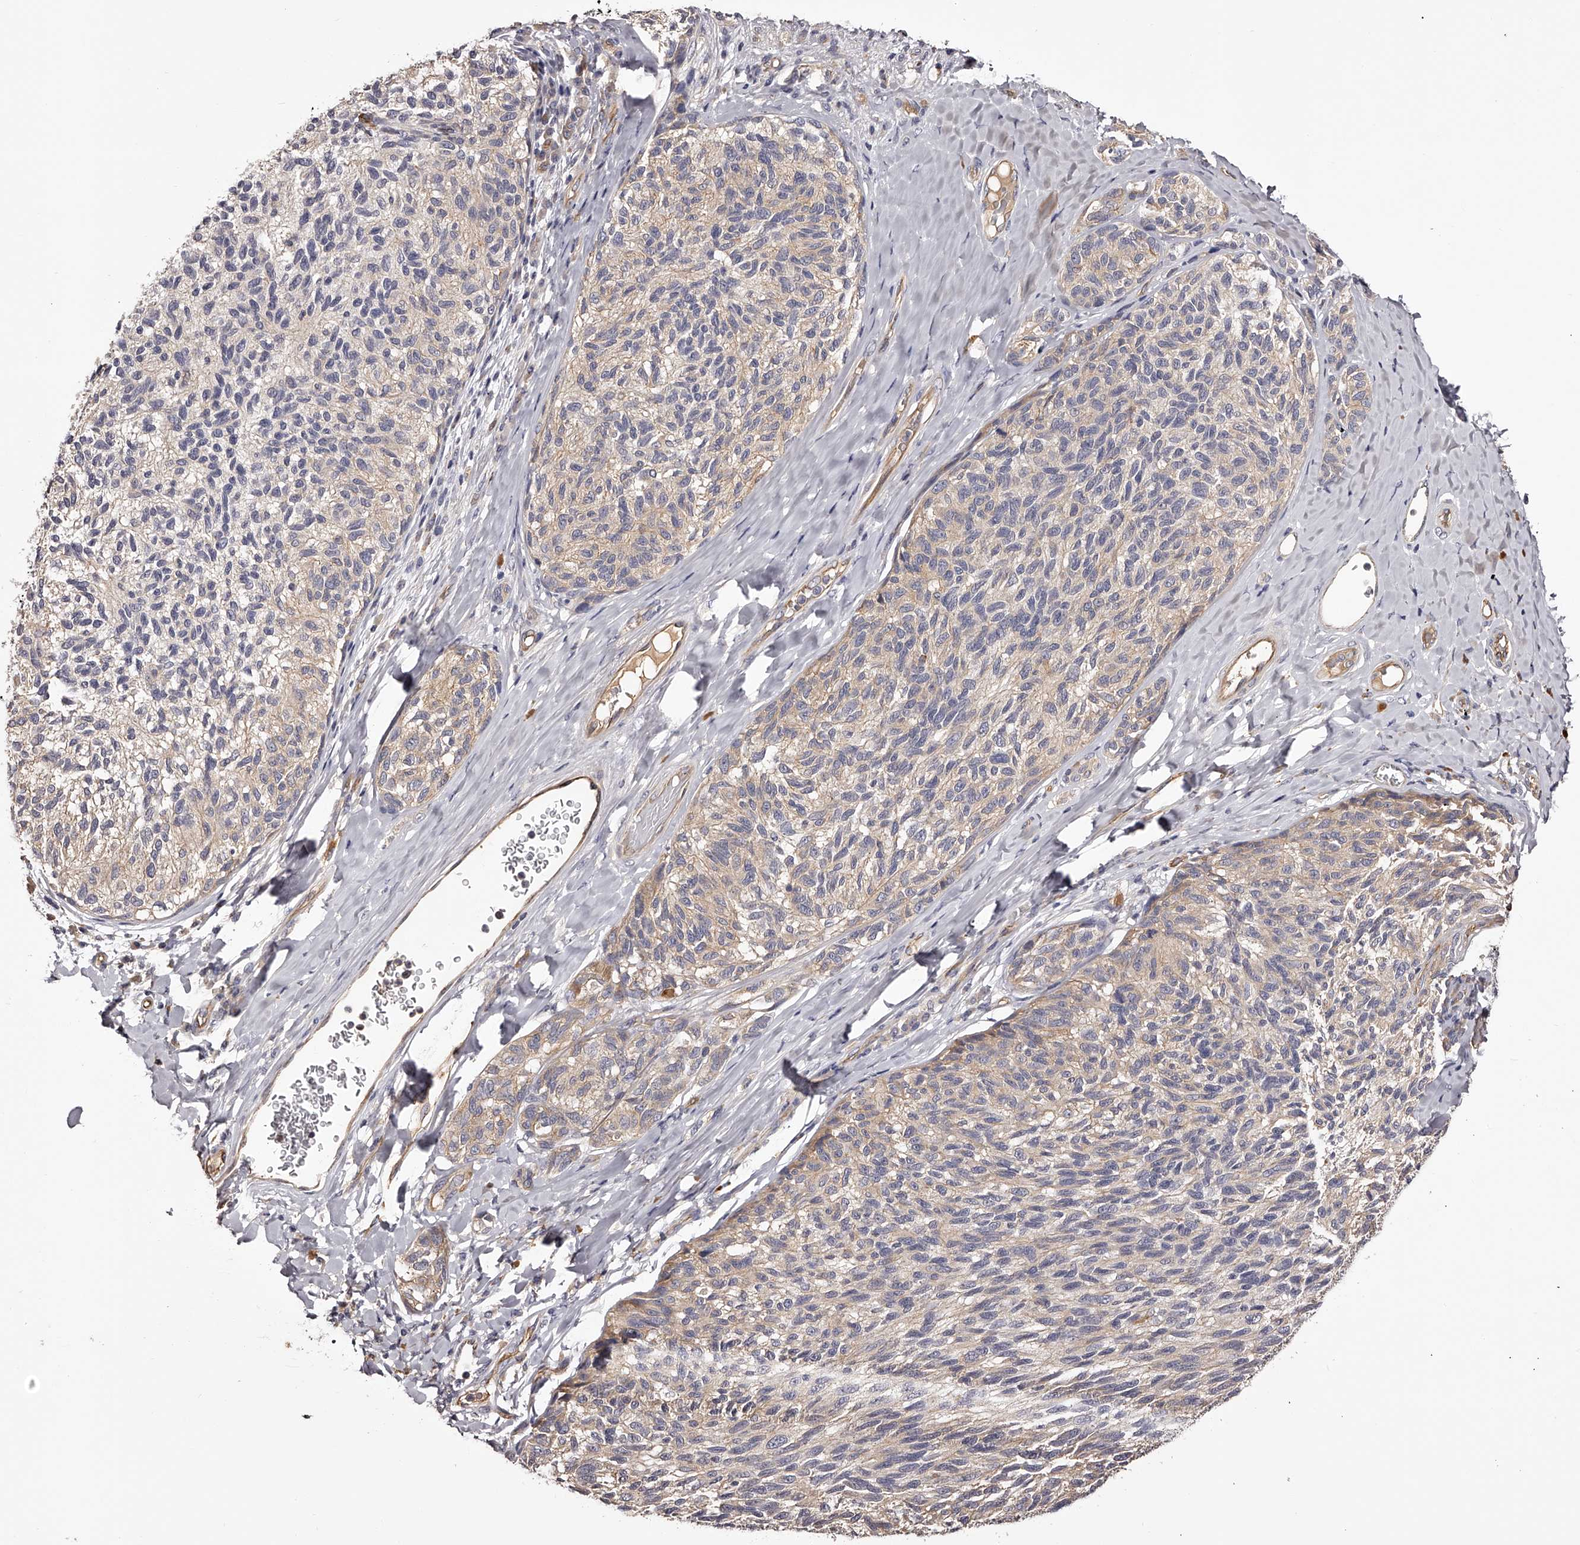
{"staining": {"intensity": "moderate", "quantity": "25%-75%", "location": "cytoplasmic/membranous"}, "tissue": "melanoma", "cell_type": "Tumor cells", "image_type": "cancer", "snomed": [{"axis": "morphology", "description": "Malignant melanoma, NOS"}, {"axis": "topography", "description": "Skin"}], "caption": "Melanoma was stained to show a protein in brown. There is medium levels of moderate cytoplasmic/membranous positivity in approximately 25%-75% of tumor cells.", "gene": "LTV1", "patient": {"sex": "female", "age": 73}}